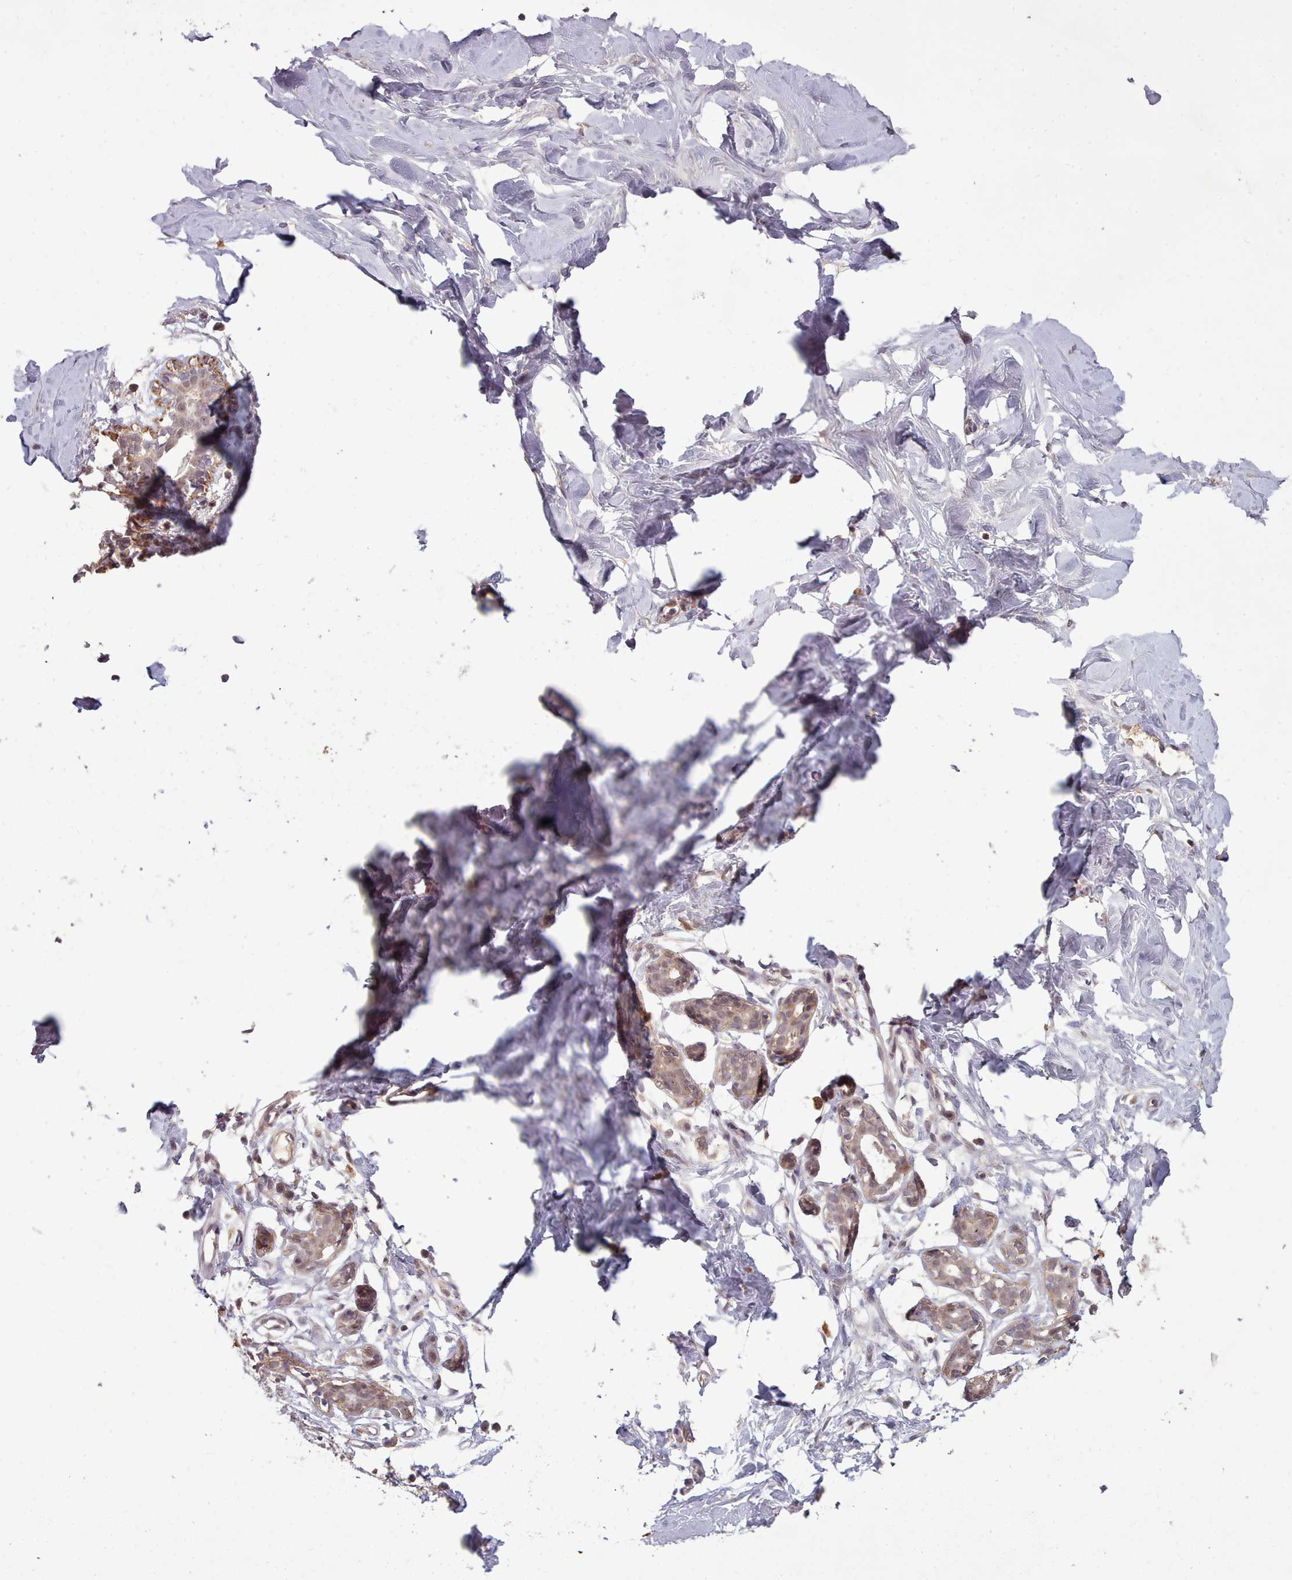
{"staining": {"intensity": "negative", "quantity": "none", "location": "none"}, "tissue": "breast", "cell_type": "Adipocytes", "image_type": "normal", "snomed": [{"axis": "morphology", "description": "Normal tissue, NOS"}, {"axis": "topography", "description": "Breast"}], "caption": "IHC image of unremarkable breast: breast stained with DAB shows no significant protein staining in adipocytes.", "gene": "CDC6", "patient": {"sex": "female", "age": 27}}